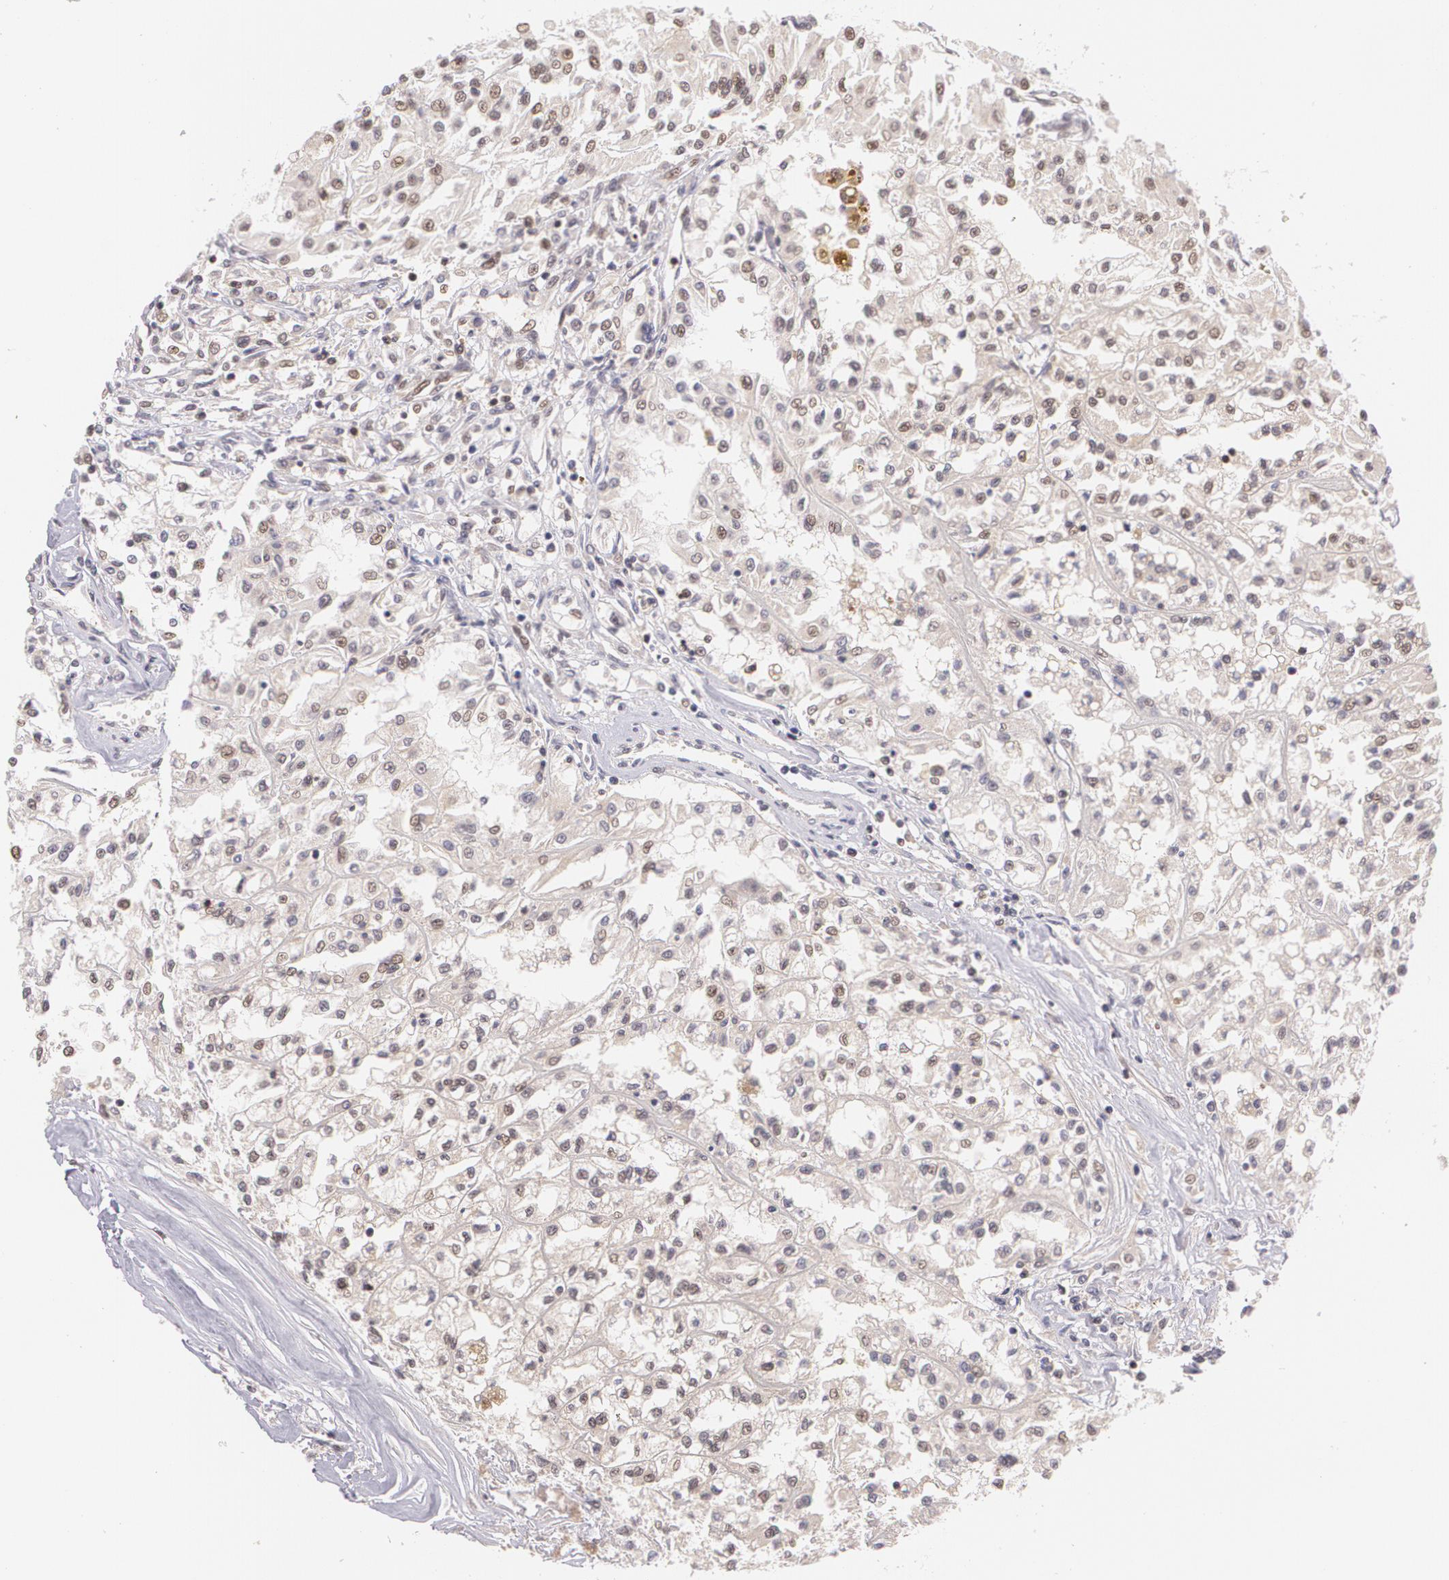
{"staining": {"intensity": "weak", "quantity": "<25%", "location": "cytoplasmic/membranous,nuclear"}, "tissue": "renal cancer", "cell_type": "Tumor cells", "image_type": "cancer", "snomed": [{"axis": "morphology", "description": "Adenocarcinoma, NOS"}, {"axis": "topography", "description": "Kidney"}], "caption": "Immunohistochemical staining of human adenocarcinoma (renal) reveals no significant expression in tumor cells. (DAB (3,3'-diaminobenzidine) immunohistochemistry, high magnification).", "gene": "CUL2", "patient": {"sex": "male", "age": 78}}